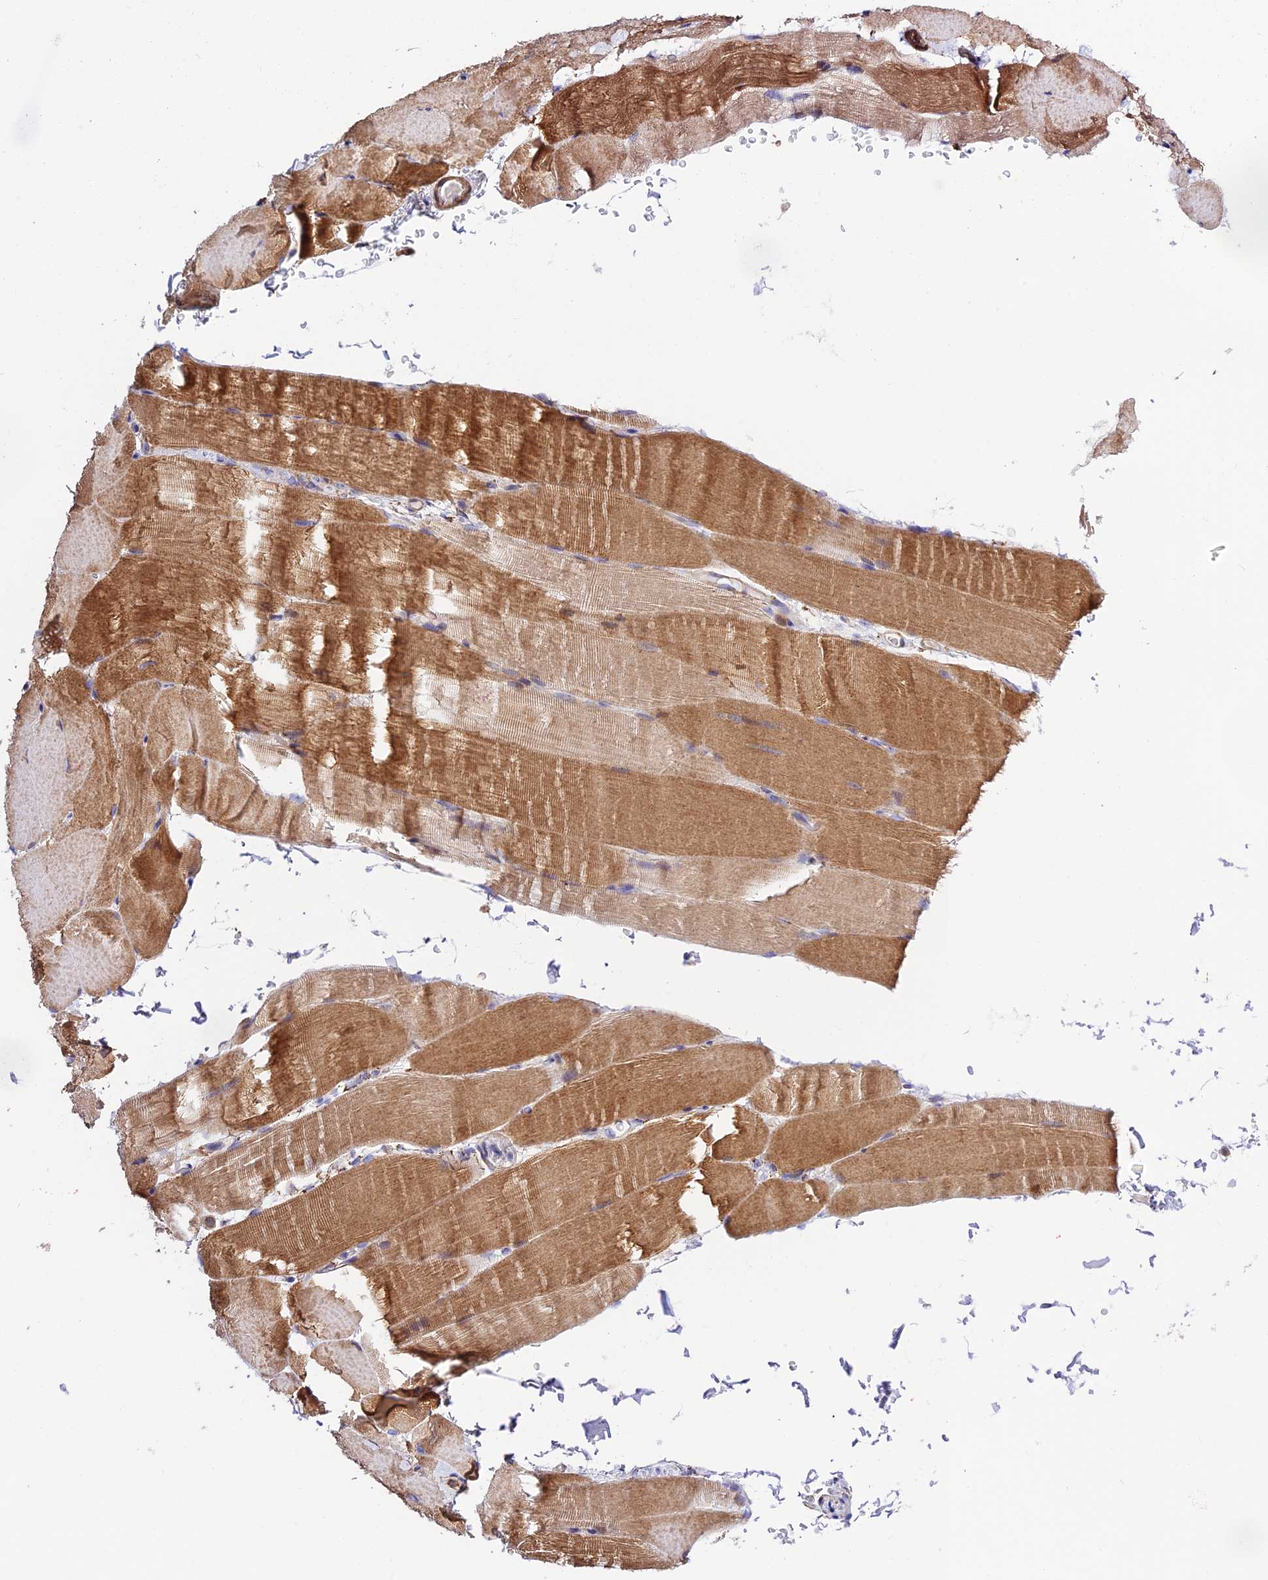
{"staining": {"intensity": "moderate", "quantity": ">75%", "location": "cytoplasmic/membranous"}, "tissue": "skeletal muscle", "cell_type": "Myocytes", "image_type": "normal", "snomed": [{"axis": "morphology", "description": "Normal tissue, NOS"}, {"axis": "topography", "description": "Skeletal muscle"}, {"axis": "topography", "description": "Parathyroid gland"}], "caption": "Immunohistochemical staining of normal human skeletal muscle demonstrates >75% levels of moderate cytoplasmic/membranous protein expression in about >75% of myocytes. (Stains: DAB in brown, nuclei in blue, Microscopy: brightfield microscopy at high magnification).", "gene": "PRIM1", "patient": {"sex": "female", "age": 37}}